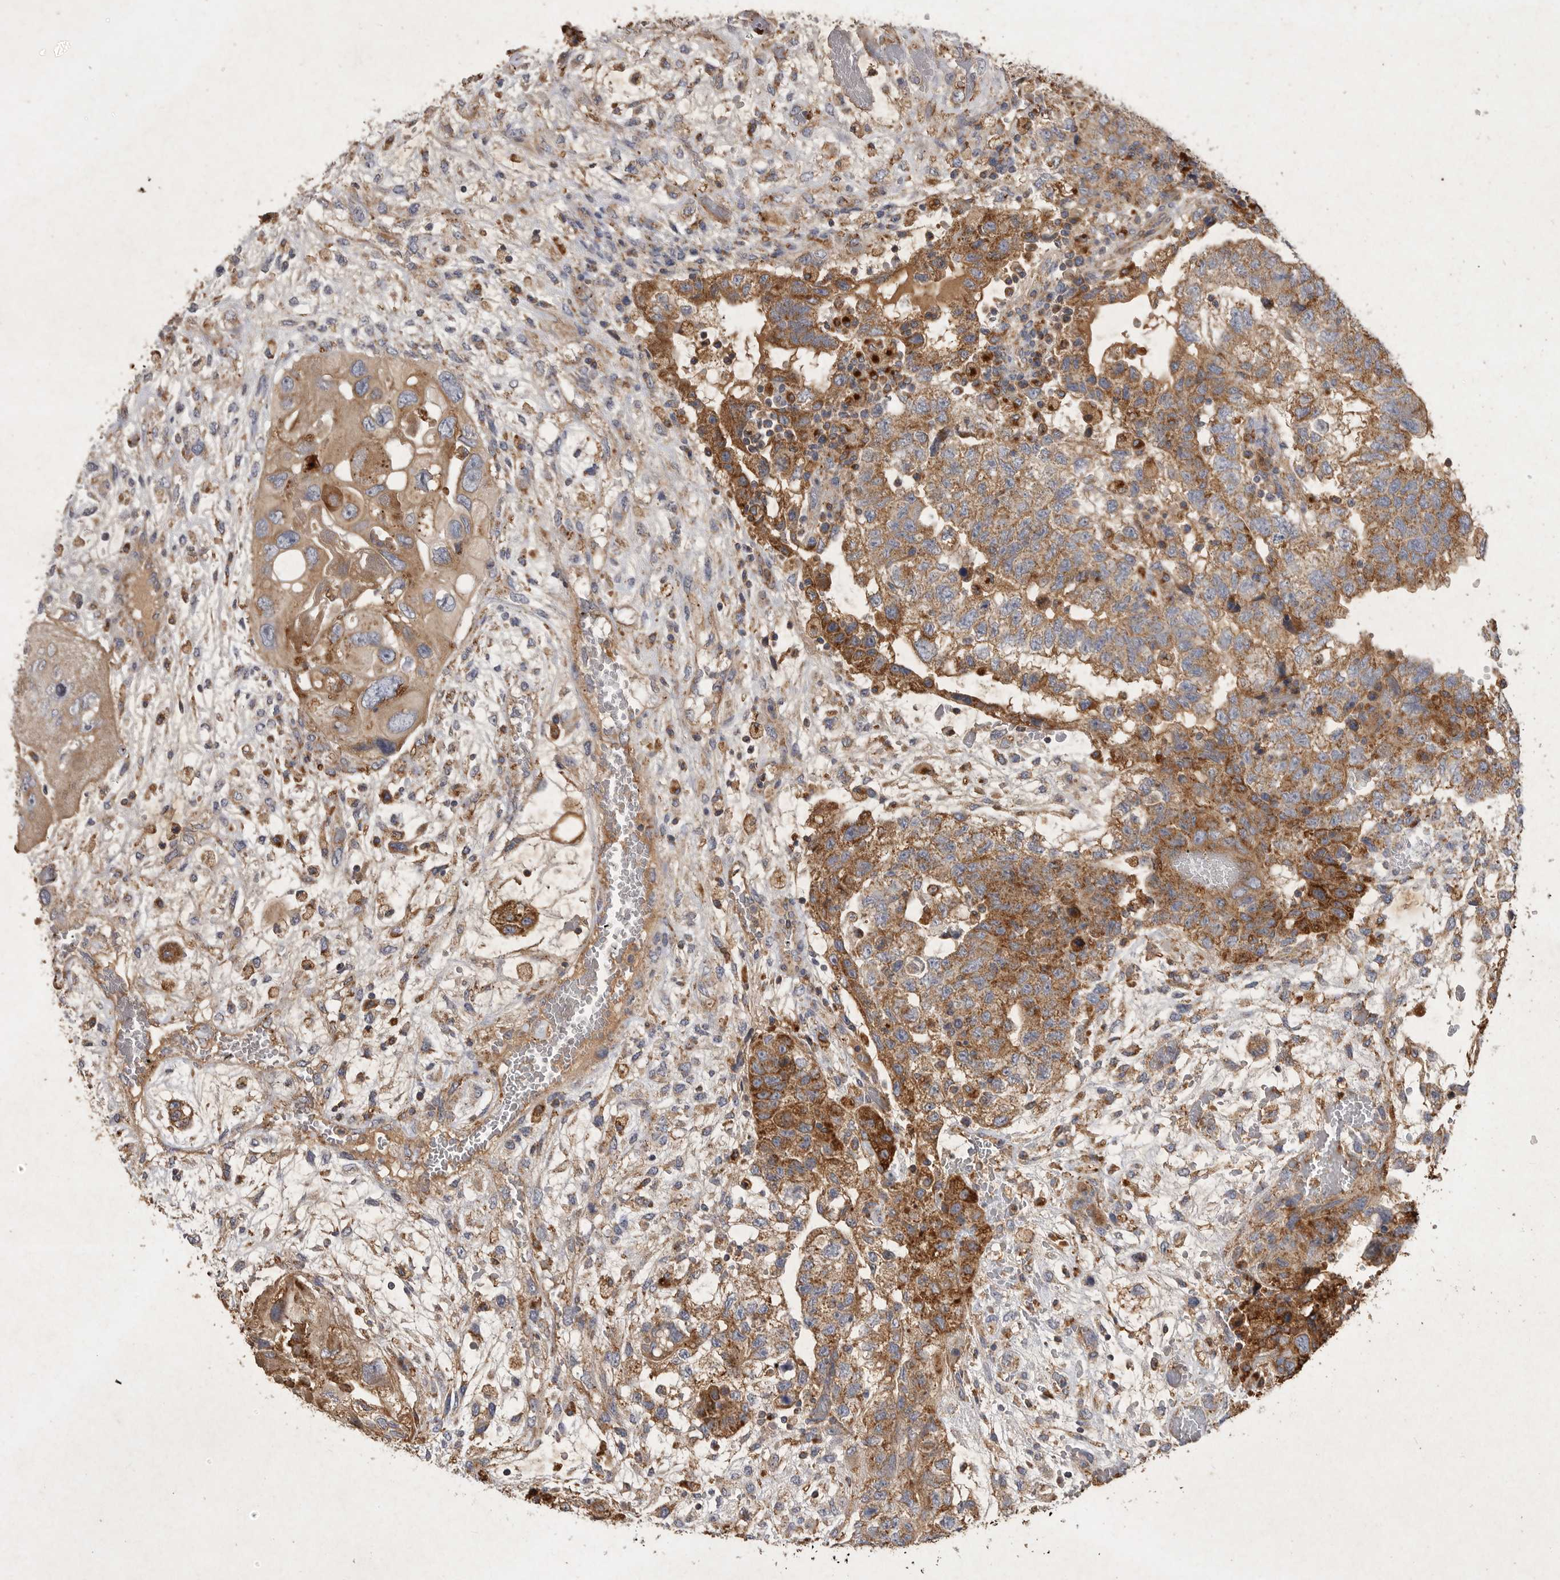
{"staining": {"intensity": "moderate", "quantity": ">75%", "location": "cytoplasmic/membranous"}, "tissue": "testis cancer", "cell_type": "Tumor cells", "image_type": "cancer", "snomed": [{"axis": "morphology", "description": "Carcinoma, Embryonal, NOS"}, {"axis": "topography", "description": "Testis"}], "caption": "Testis embryonal carcinoma stained with a brown dye displays moderate cytoplasmic/membranous positive expression in approximately >75% of tumor cells.", "gene": "MRPL41", "patient": {"sex": "male", "age": 36}}